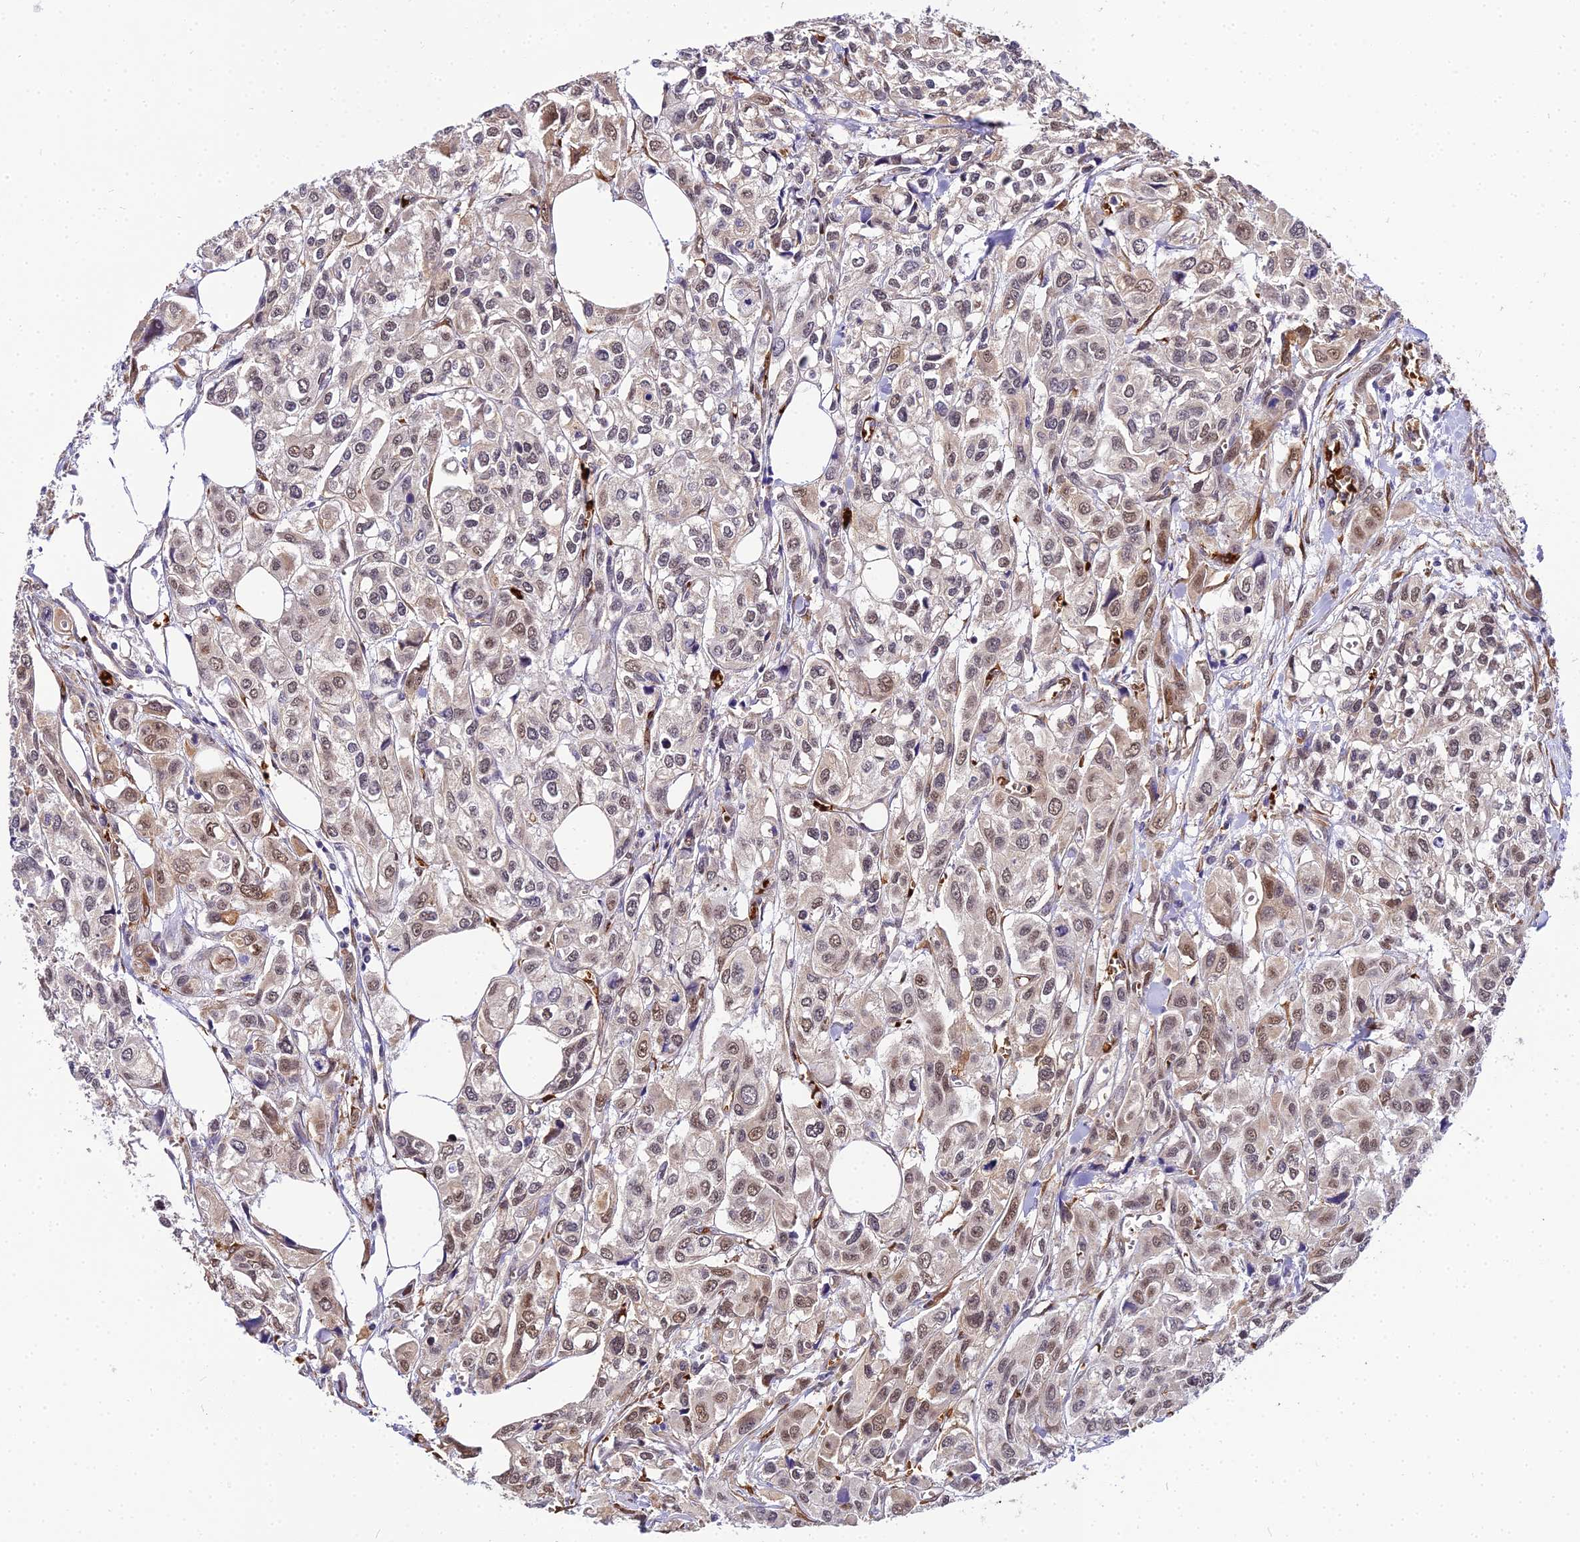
{"staining": {"intensity": "moderate", "quantity": "<25%", "location": "nuclear"}, "tissue": "urothelial cancer", "cell_type": "Tumor cells", "image_type": "cancer", "snomed": [{"axis": "morphology", "description": "Urothelial carcinoma, High grade"}, {"axis": "topography", "description": "Urinary bladder"}], "caption": "Immunohistochemical staining of human urothelial carcinoma (high-grade) shows low levels of moderate nuclear staining in approximately <25% of tumor cells.", "gene": "BCL9", "patient": {"sex": "male", "age": 67}}